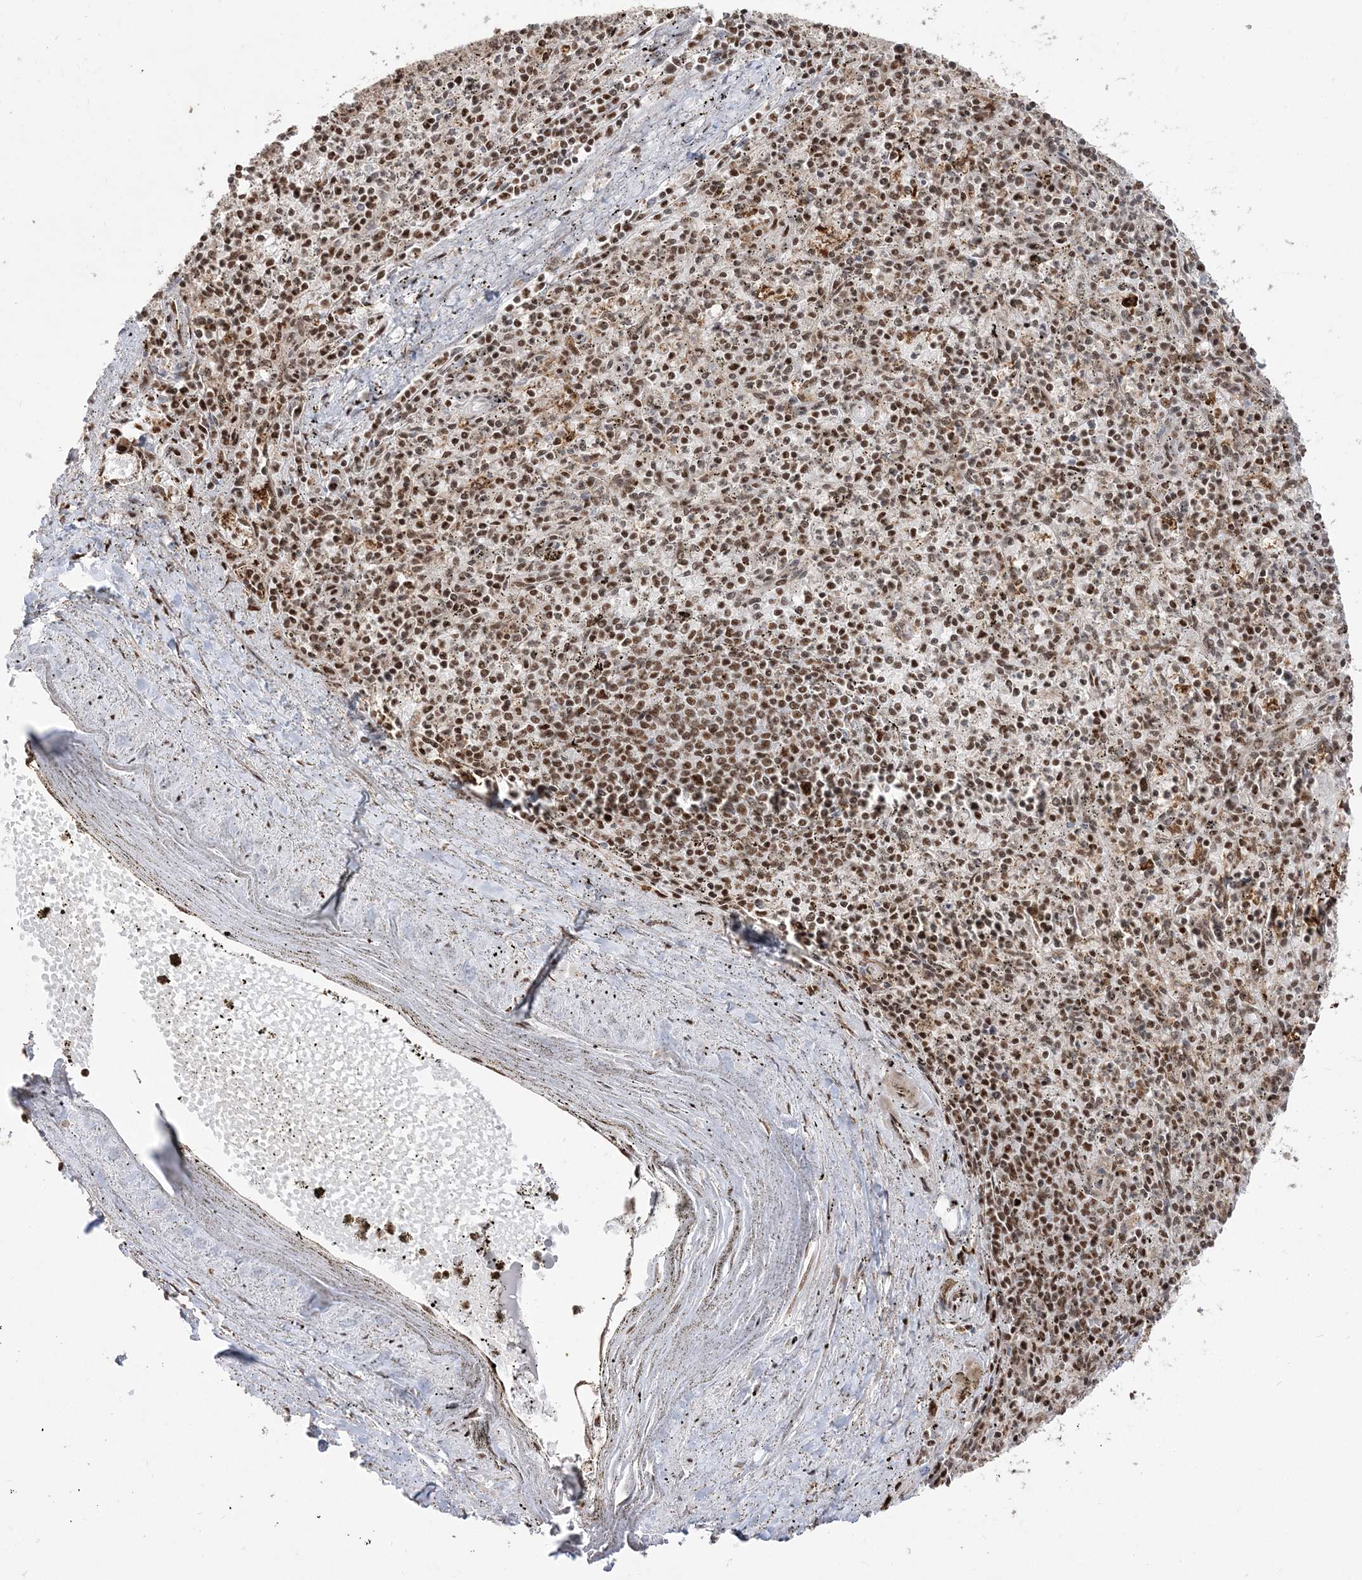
{"staining": {"intensity": "moderate", "quantity": ">75%", "location": "nuclear"}, "tissue": "spleen", "cell_type": "Cells in red pulp", "image_type": "normal", "snomed": [{"axis": "morphology", "description": "Normal tissue, NOS"}, {"axis": "topography", "description": "Spleen"}], "caption": "Unremarkable spleen exhibits moderate nuclear expression in about >75% of cells in red pulp, visualized by immunohistochemistry.", "gene": "RBM17", "patient": {"sex": "male", "age": 72}}